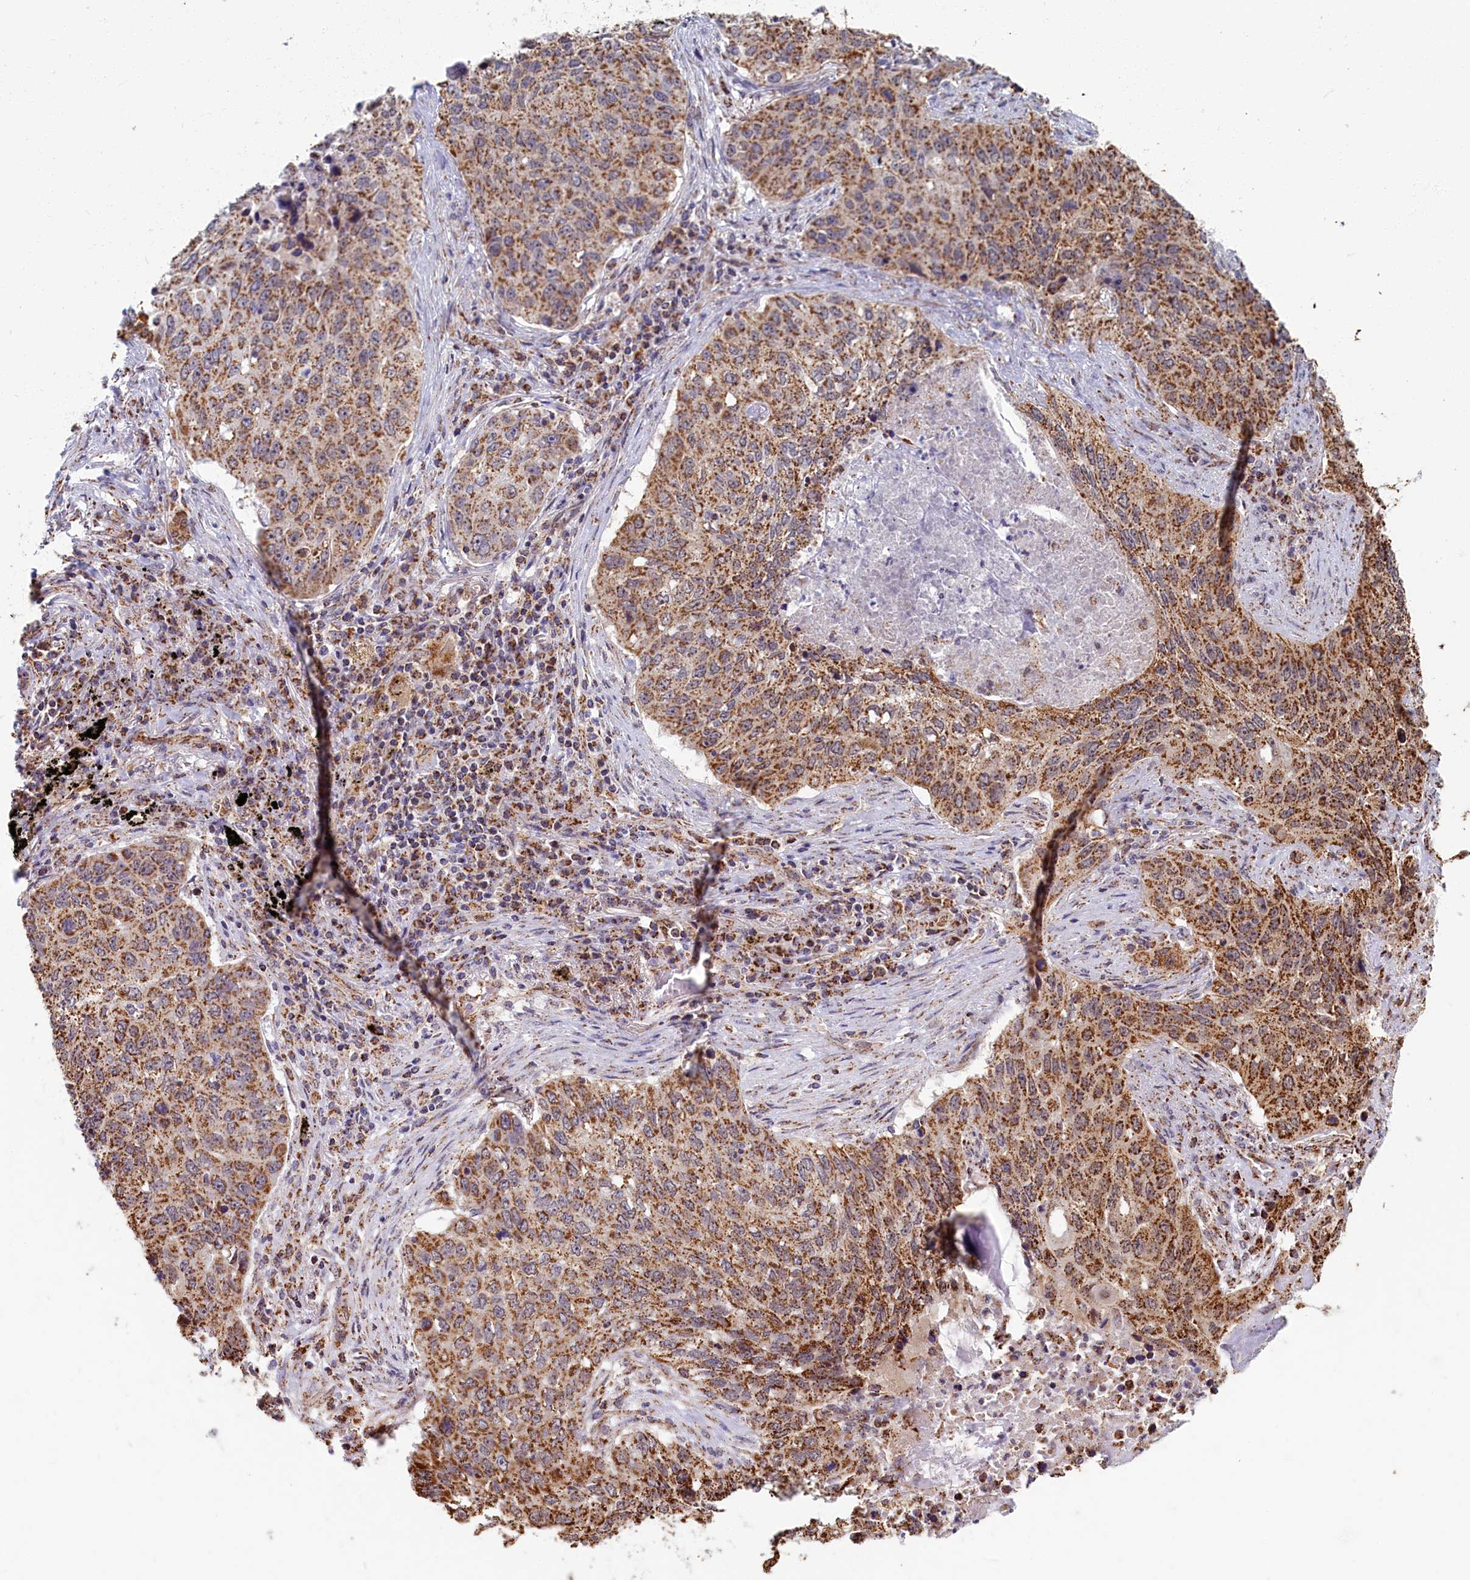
{"staining": {"intensity": "moderate", "quantity": ">75%", "location": "cytoplasmic/membranous"}, "tissue": "lung cancer", "cell_type": "Tumor cells", "image_type": "cancer", "snomed": [{"axis": "morphology", "description": "Squamous cell carcinoma, NOS"}, {"axis": "topography", "description": "Lung"}], "caption": "Immunohistochemical staining of lung cancer (squamous cell carcinoma) demonstrates moderate cytoplasmic/membranous protein staining in about >75% of tumor cells.", "gene": "SPR", "patient": {"sex": "female", "age": 63}}